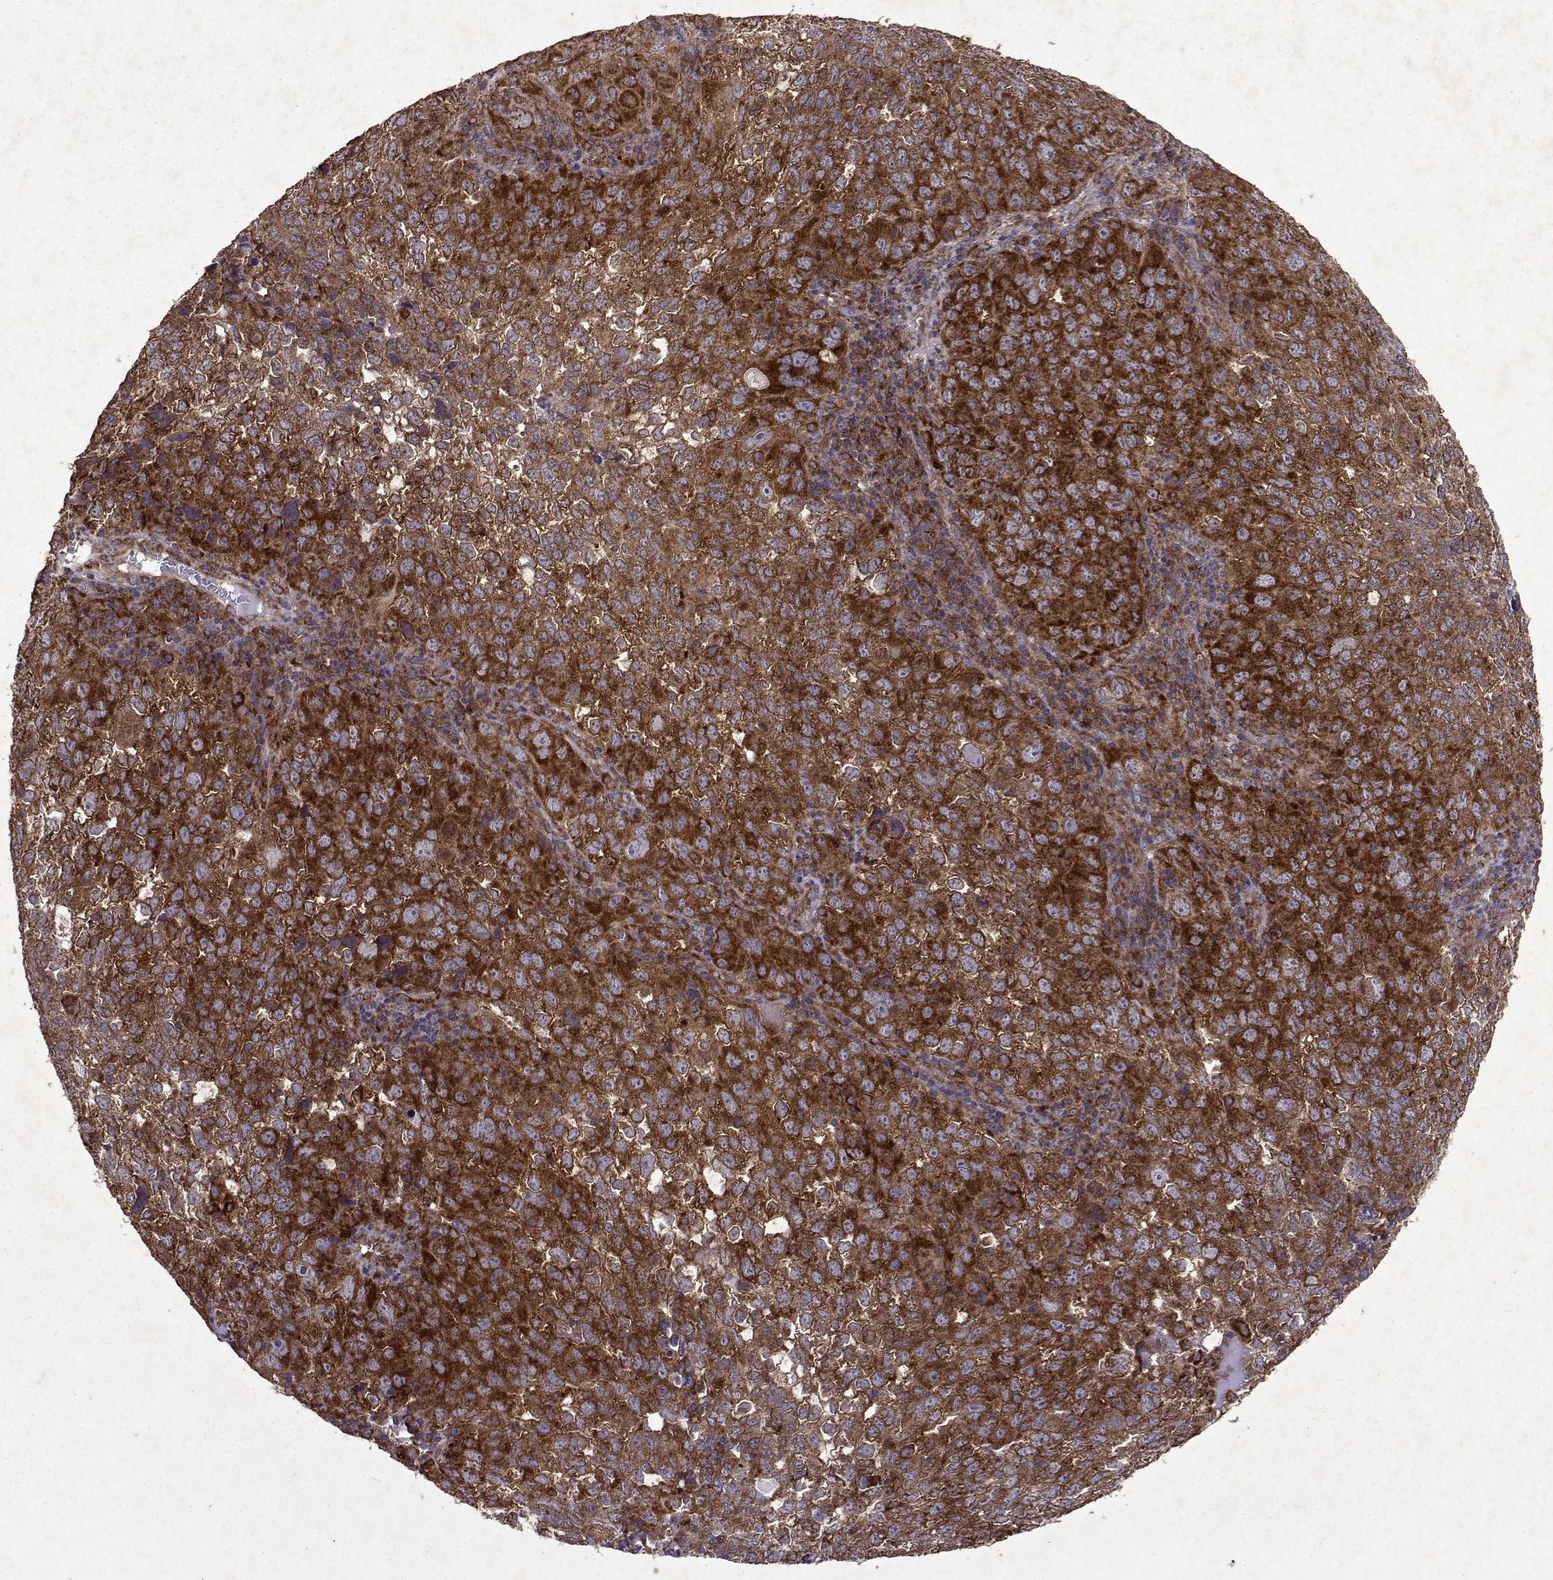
{"staining": {"intensity": "strong", "quantity": ">75%", "location": "cytoplasmic/membranous"}, "tissue": "cervical cancer", "cell_type": "Tumor cells", "image_type": "cancer", "snomed": [{"axis": "morphology", "description": "Squamous cell carcinoma, NOS"}, {"axis": "topography", "description": "Cervix"}], "caption": "Tumor cells display strong cytoplasmic/membranous positivity in about >75% of cells in cervical cancer.", "gene": "TARBP2", "patient": {"sex": "female", "age": 55}}